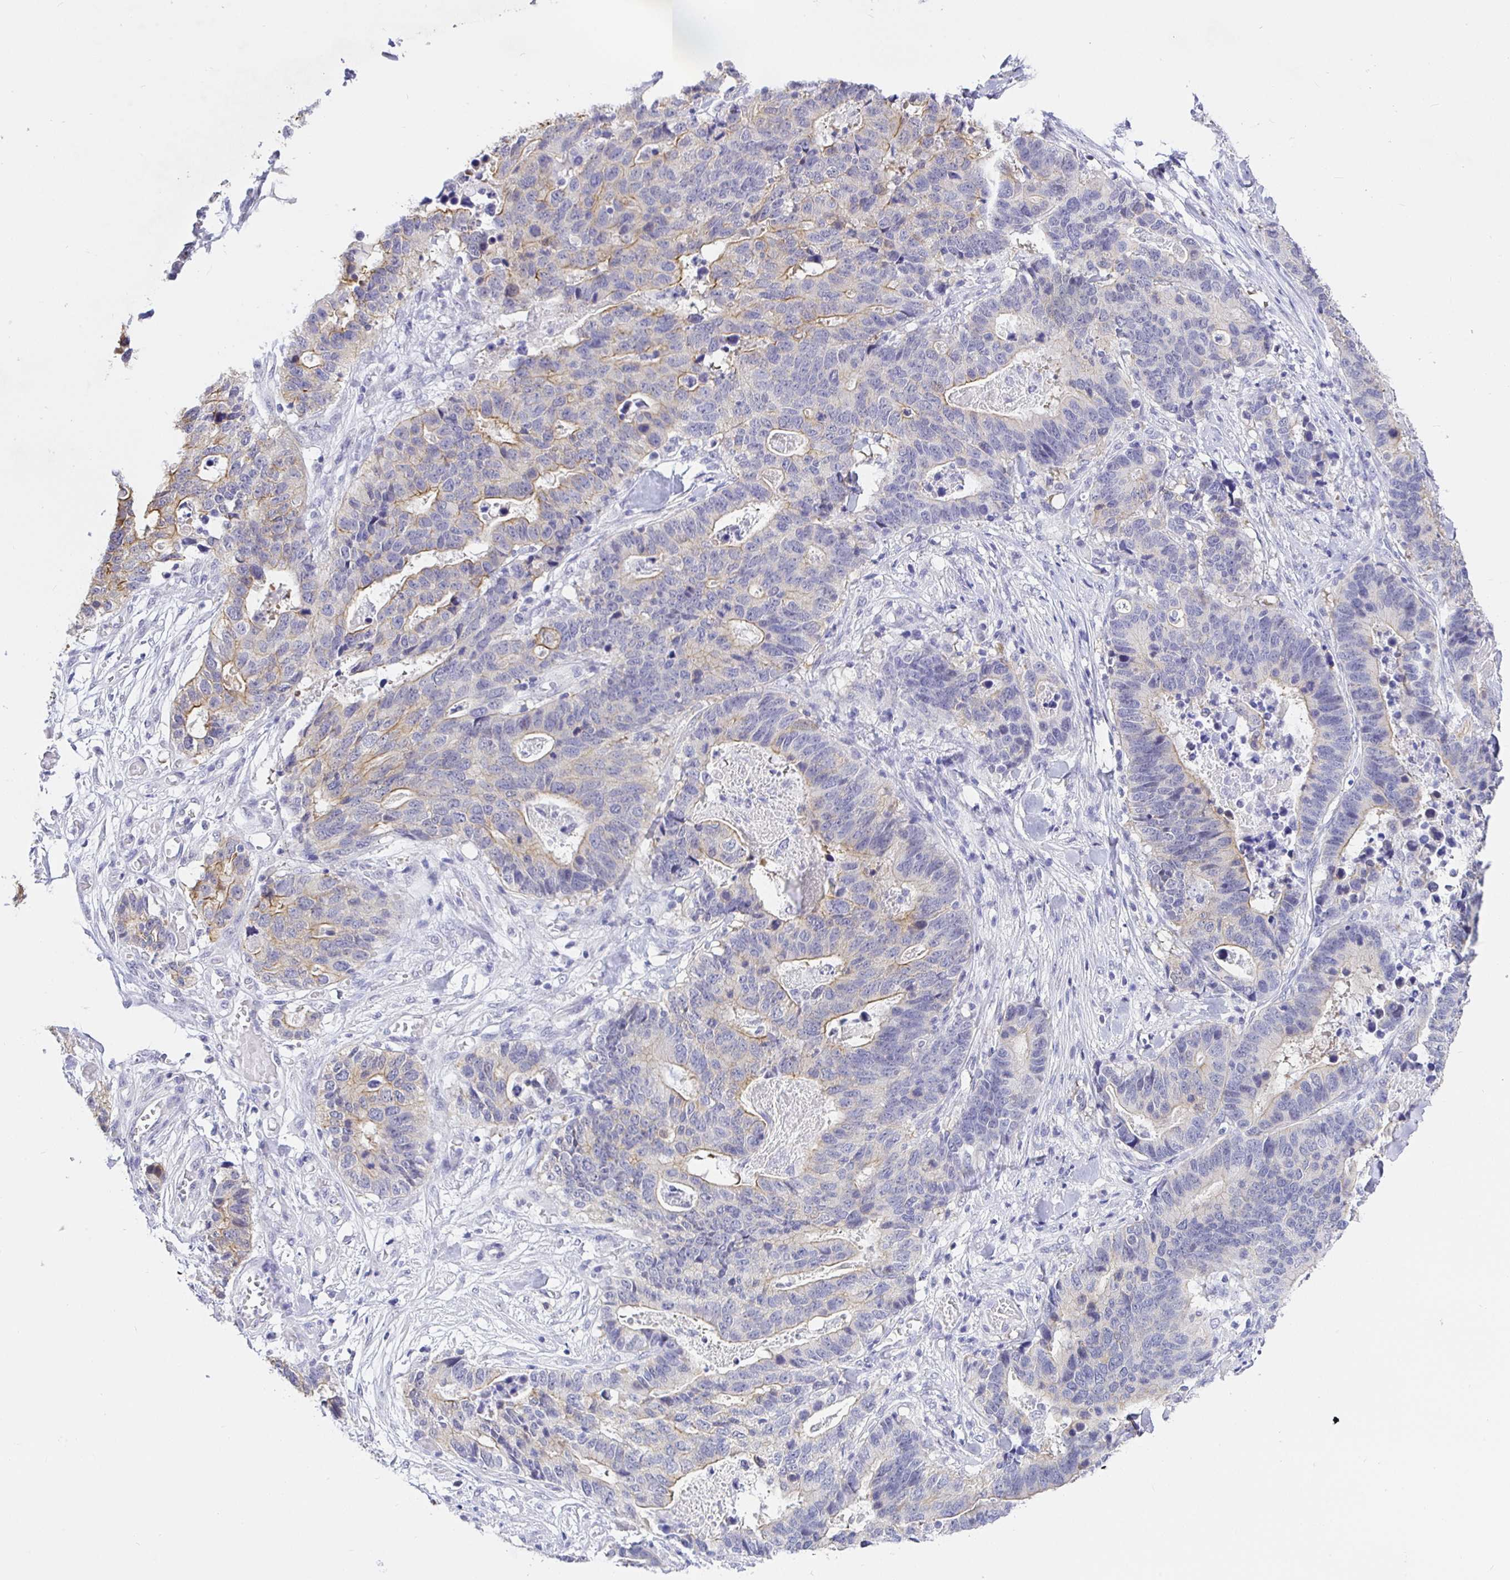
{"staining": {"intensity": "moderate", "quantity": "<25%", "location": "cytoplasmic/membranous"}, "tissue": "stomach cancer", "cell_type": "Tumor cells", "image_type": "cancer", "snomed": [{"axis": "morphology", "description": "Adenocarcinoma, NOS"}, {"axis": "topography", "description": "Stomach, upper"}], "caption": "IHC of human adenocarcinoma (stomach) exhibits low levels of moderate cytoplasmic/membranous positivity in approximately <25% of tumor cells.", "gene": "EZHIP", "patient": {"sex": "female", "age": 67}}